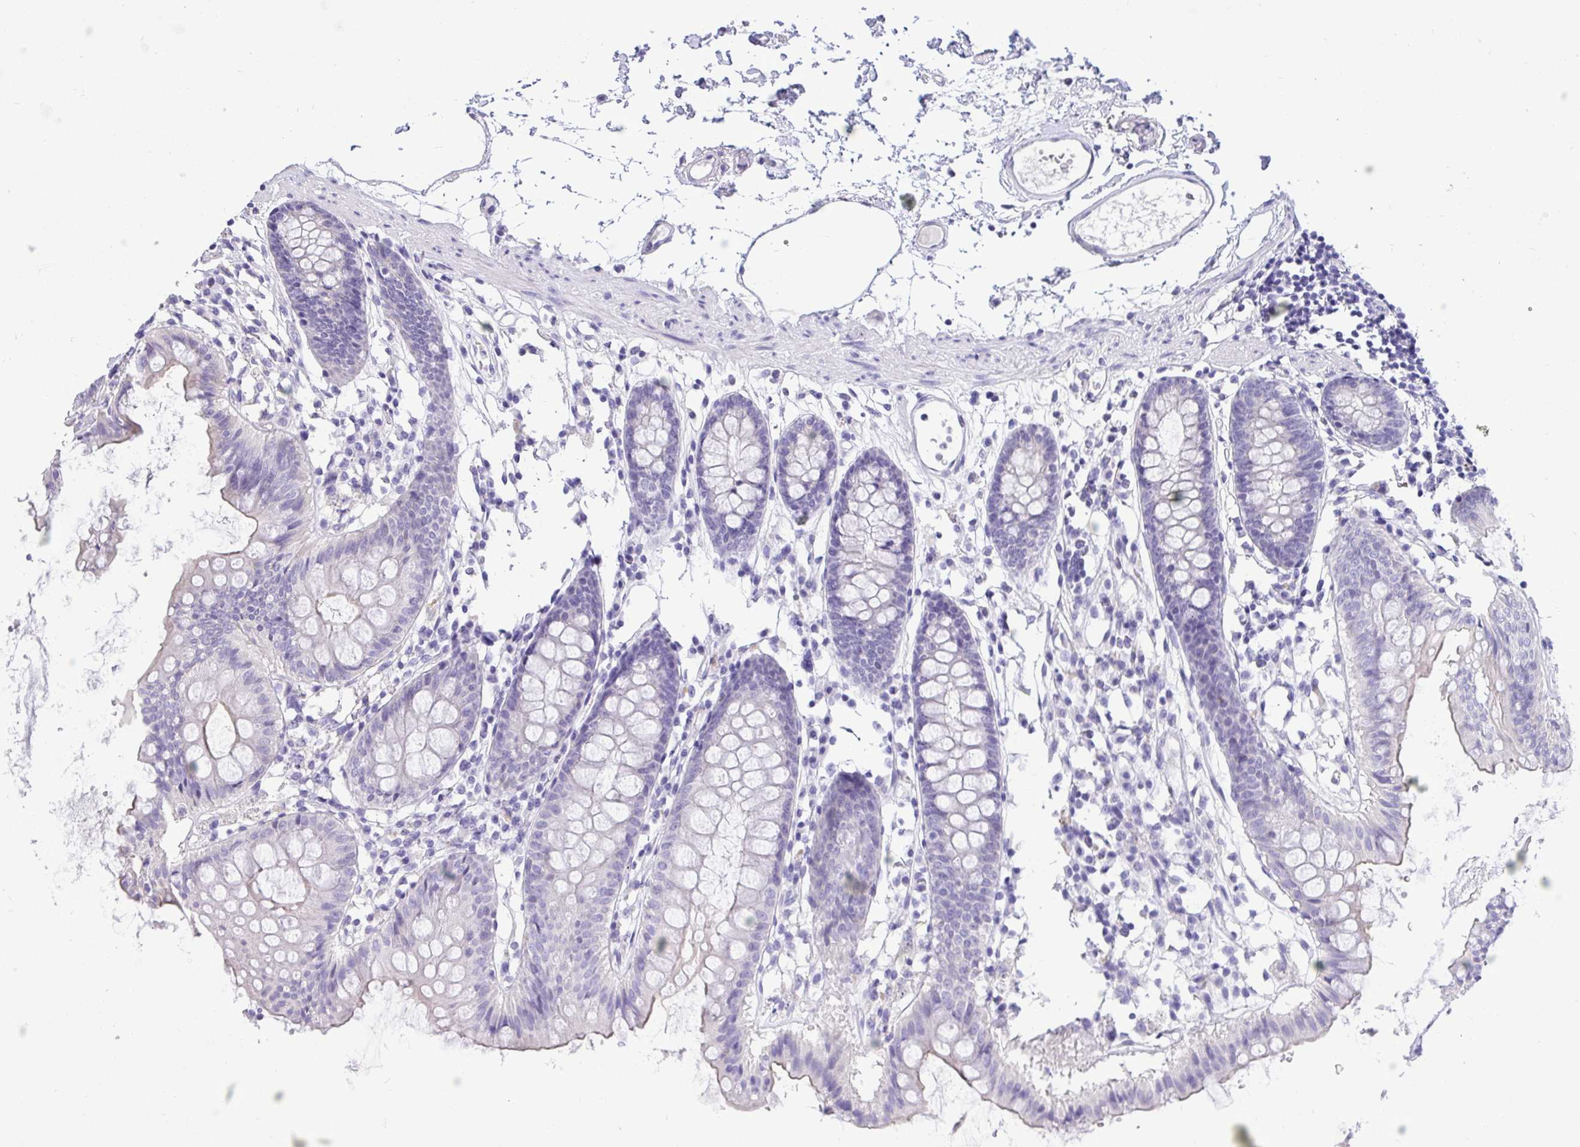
{"staining": {"intensity": "negative", "quantity": "none", "location": "none"}, "tissue": "colon", "cell_type": "Endothelial cells", "image_type": "normal", "snomed": [{"axis": "morphology", "description": "Normal tissue, NOS"}, {"axis": "topography", "description": "Colon"}], "caption": "Immunohistochemistry (IHC) image of unremarkable human colon stained for a protein (brown), which demonstrates no positivity in endothelial cells.", "gene": "TMCO5A", "patient": {"sex": "female", "age": 84}}